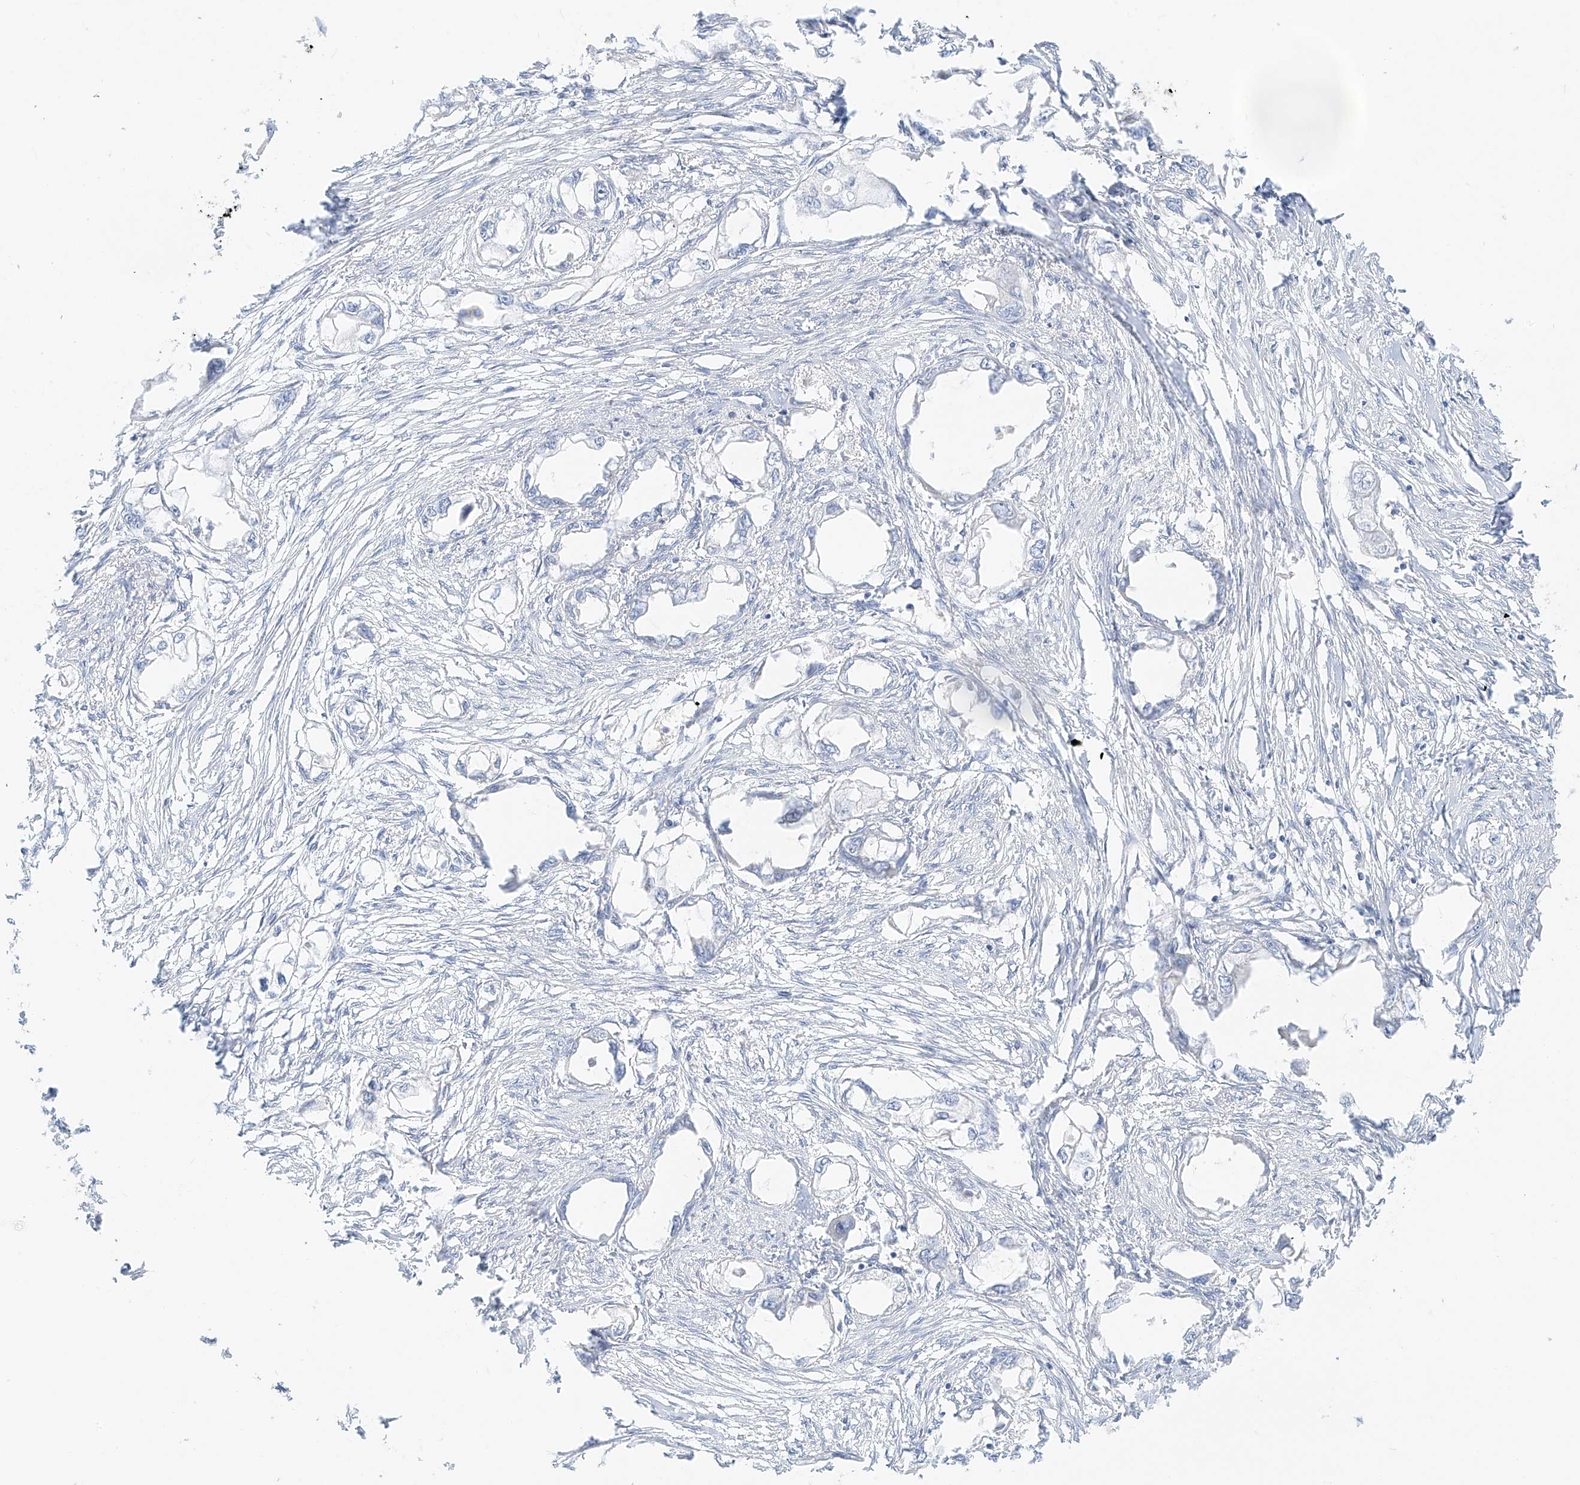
{"staining": {"intensity": "negative", "quantity": "none", "location": "none"}, "tissue": "endometrial cancer", "cell_type": "Tumor cells", "image_type": "cancer", "snomed": [{"axis": "morphology", "description": "Adenocarcinoma, NOS"}, {"axis": "morphology", "description": "Adenocarcinoma, metastatic, NOS"}, {"axis": "topography", "description": "Adipose tissue"}, {"axis": "topography", "description": "Endometrium"}], "caption": "Endometrial cancer (adenocarcinoma) was stained to show a protein in brown. There is no significant positivity in tumor cells. (Brightfield microscopy of DAB immunohistochemistry (IHC) at high magnification).", "gene": "PGC", "patient": {"sex": "female", "age": 67}}